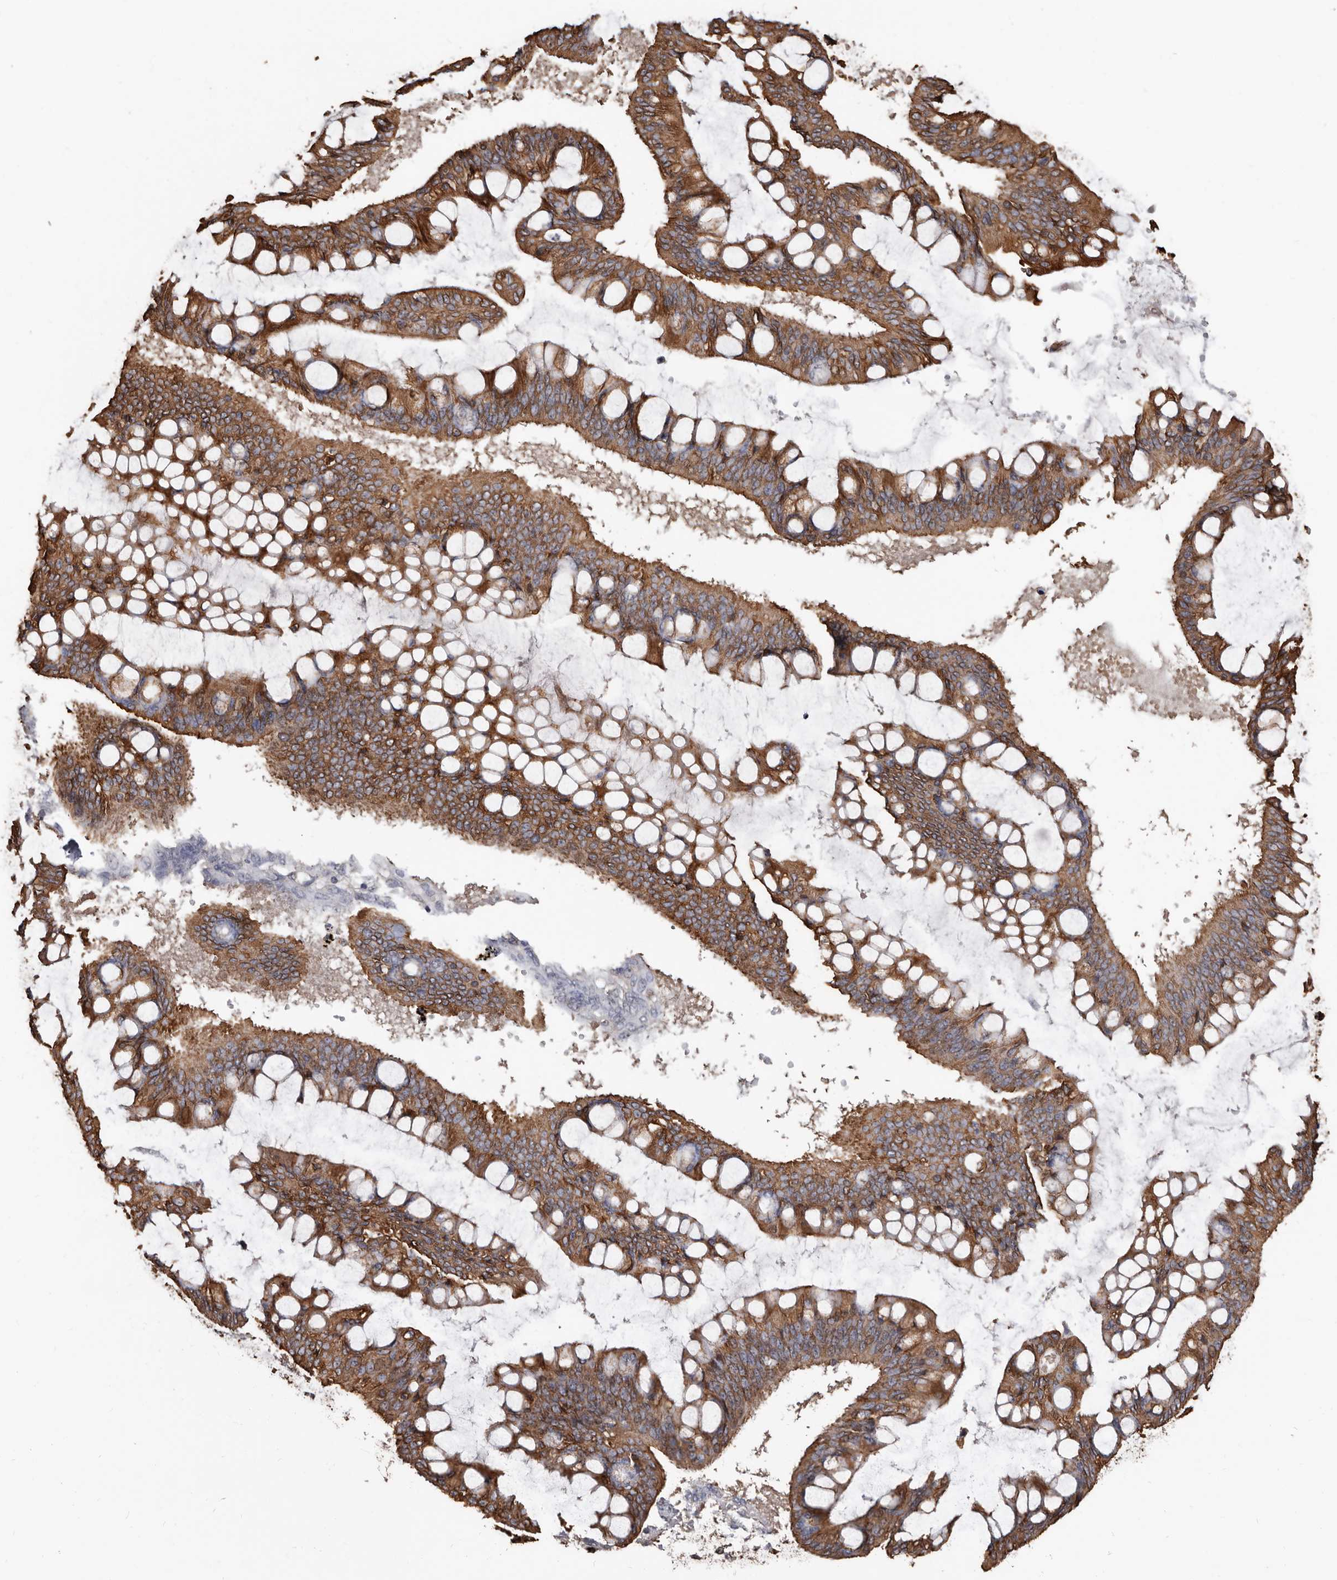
{"staining": {"intensity": "moderate", "quantity": ">75%", "location": "cytoplasmic/membranous"}, "tissue": "ovarian cancer", "cell_type": "Tumor cells", "image_type": "cancer", "snomed": [{"axis": "morphology", "description": "Cystadenocarcinoma, mucinous, NOS"}, {"axis": "topography", "description": "Ovary"}], "caption": "Immunohistochemistry (IHC) photomicrograph of human ovarian mucinous cystadenocarcinoma stained for a protein (brown), which displays medium levels of moderate cytoplasmic/membranous expression in about >75% of tumor cells.", "gene": "MRPL18", "patient": {"sex": "female", "age": 73}}